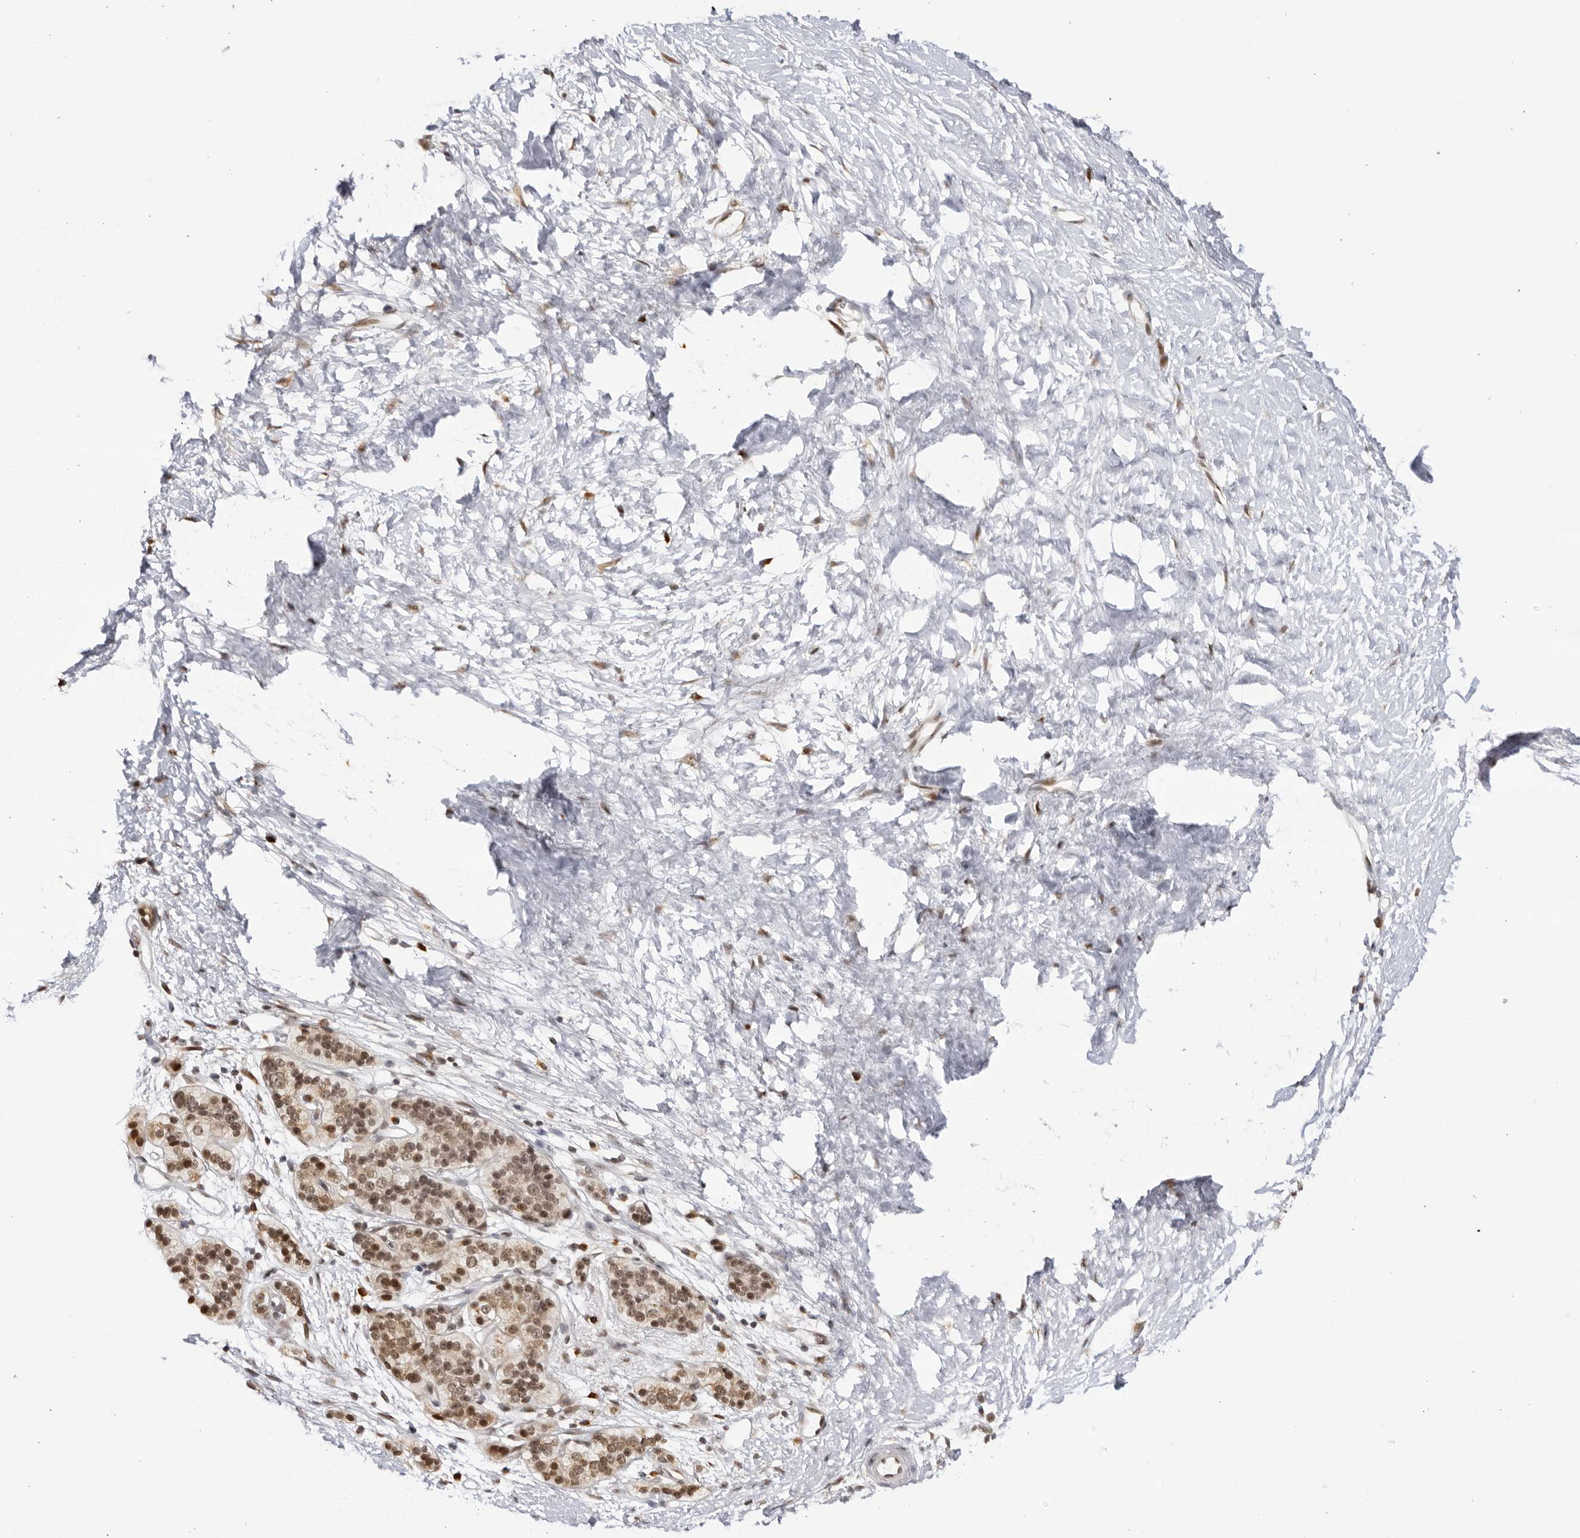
{"staining": {"intensity": "weak", "quantity": ">75%", "location": "cytoplasmic/membranous,nuclear"}, "tissue": "pancreatic cancer", "cell_type": "Tumor cells", "image_type": "cancer", "snomed": [{"axis": "morphology", "description": "Adenocarcinoma, NOS"}, {"axis": "topography", "description": "Pancreas"}], "caption": "An image of pancreatic adenocarcinoma stained for a protein reveals weak cytoplasmic/membranous and nuclear brown staining in tumor cells.", "gene": "RASGEF1C", "patient": {"sex": "male", "age": 50}}